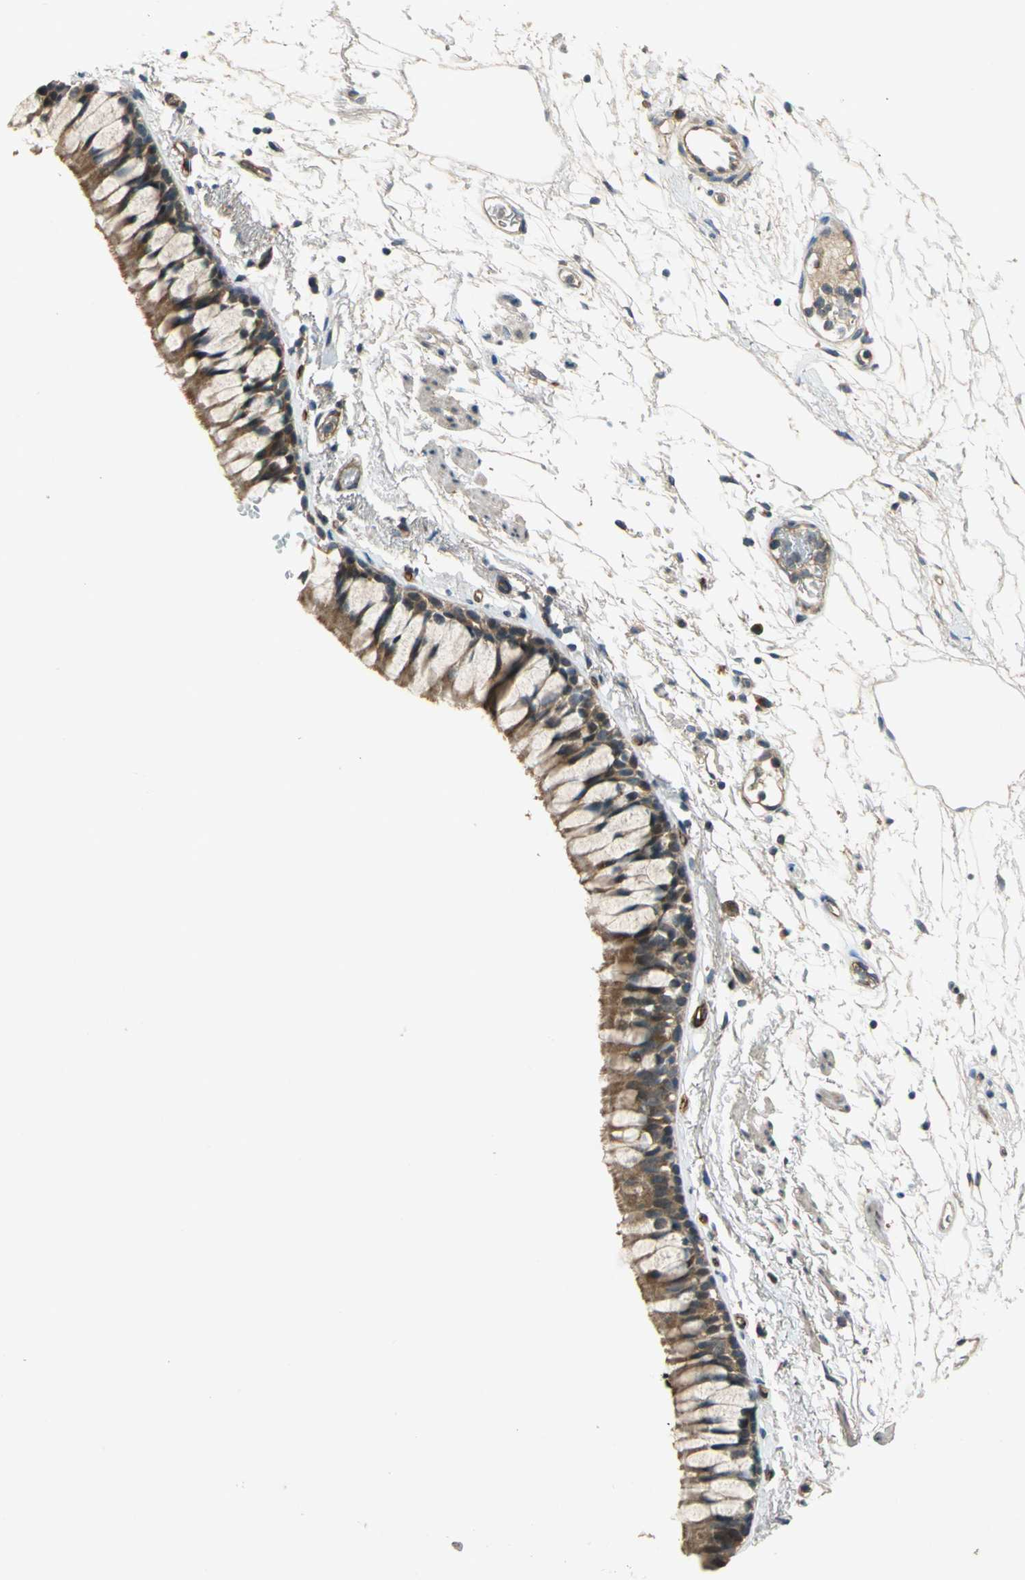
{"staining": {"intensity": "strong", "quantity": ">75%", "location": "cytoplasmic/membranous"}, "tissue": "bronchus", "cell_type": "Respiratory epithelial cells", "image_type": "normal", "snomed": [{"axis": "morphology", "description": "Normal tissue, NOS"}, {"axis": "topography", "description": "Bronchus"}], "caption": "Benign bronchus displays strong cytoplasmic/membranous expression in approximately >75% of respiratory epithelial cells, visualized by immunohistochemistry.", "gene": "EMCN", "patient": {"sex": "female", "age": 73}}